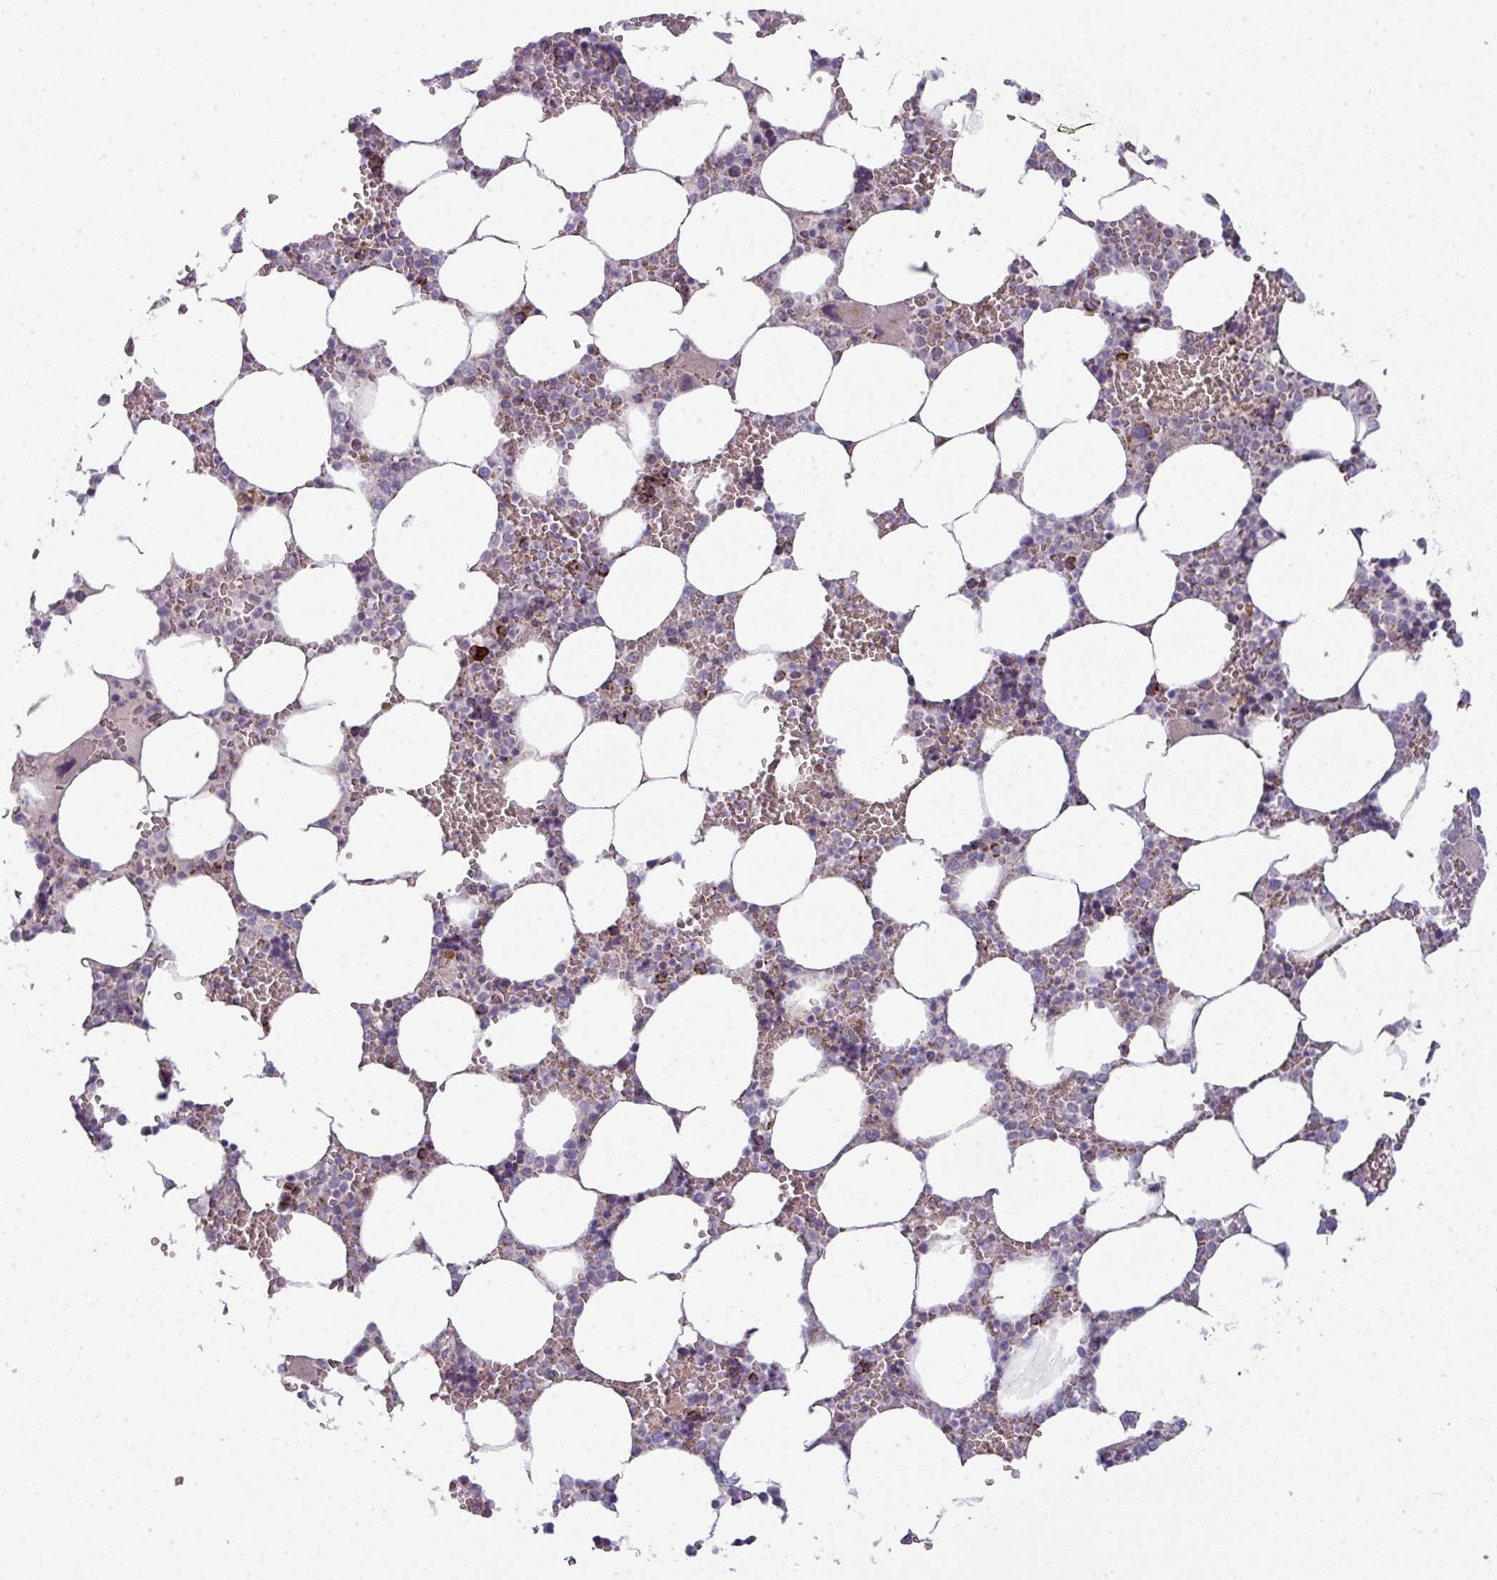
{"staining": {"intensity": "strong", "quantity": "<25%", "location": "cytoplasmic/membranous"}, "tissue": "bone marrow", "cell_type": "Hematopoietic cells", "image_type": "normal", "snomed": [{"axis": "morphology", "description": "Normal tissue, NOS"}, {"axis": "topography", "description": "Bone marrow"}], "caption": "Strong cytoplasmic/membranous positivity for a protein is appreciated in approximately <25% of hematopoietic cells of normal bone marrow using IHC.", "gene": "ZNF615", "patient": {"sex": "male", "age": 64}}